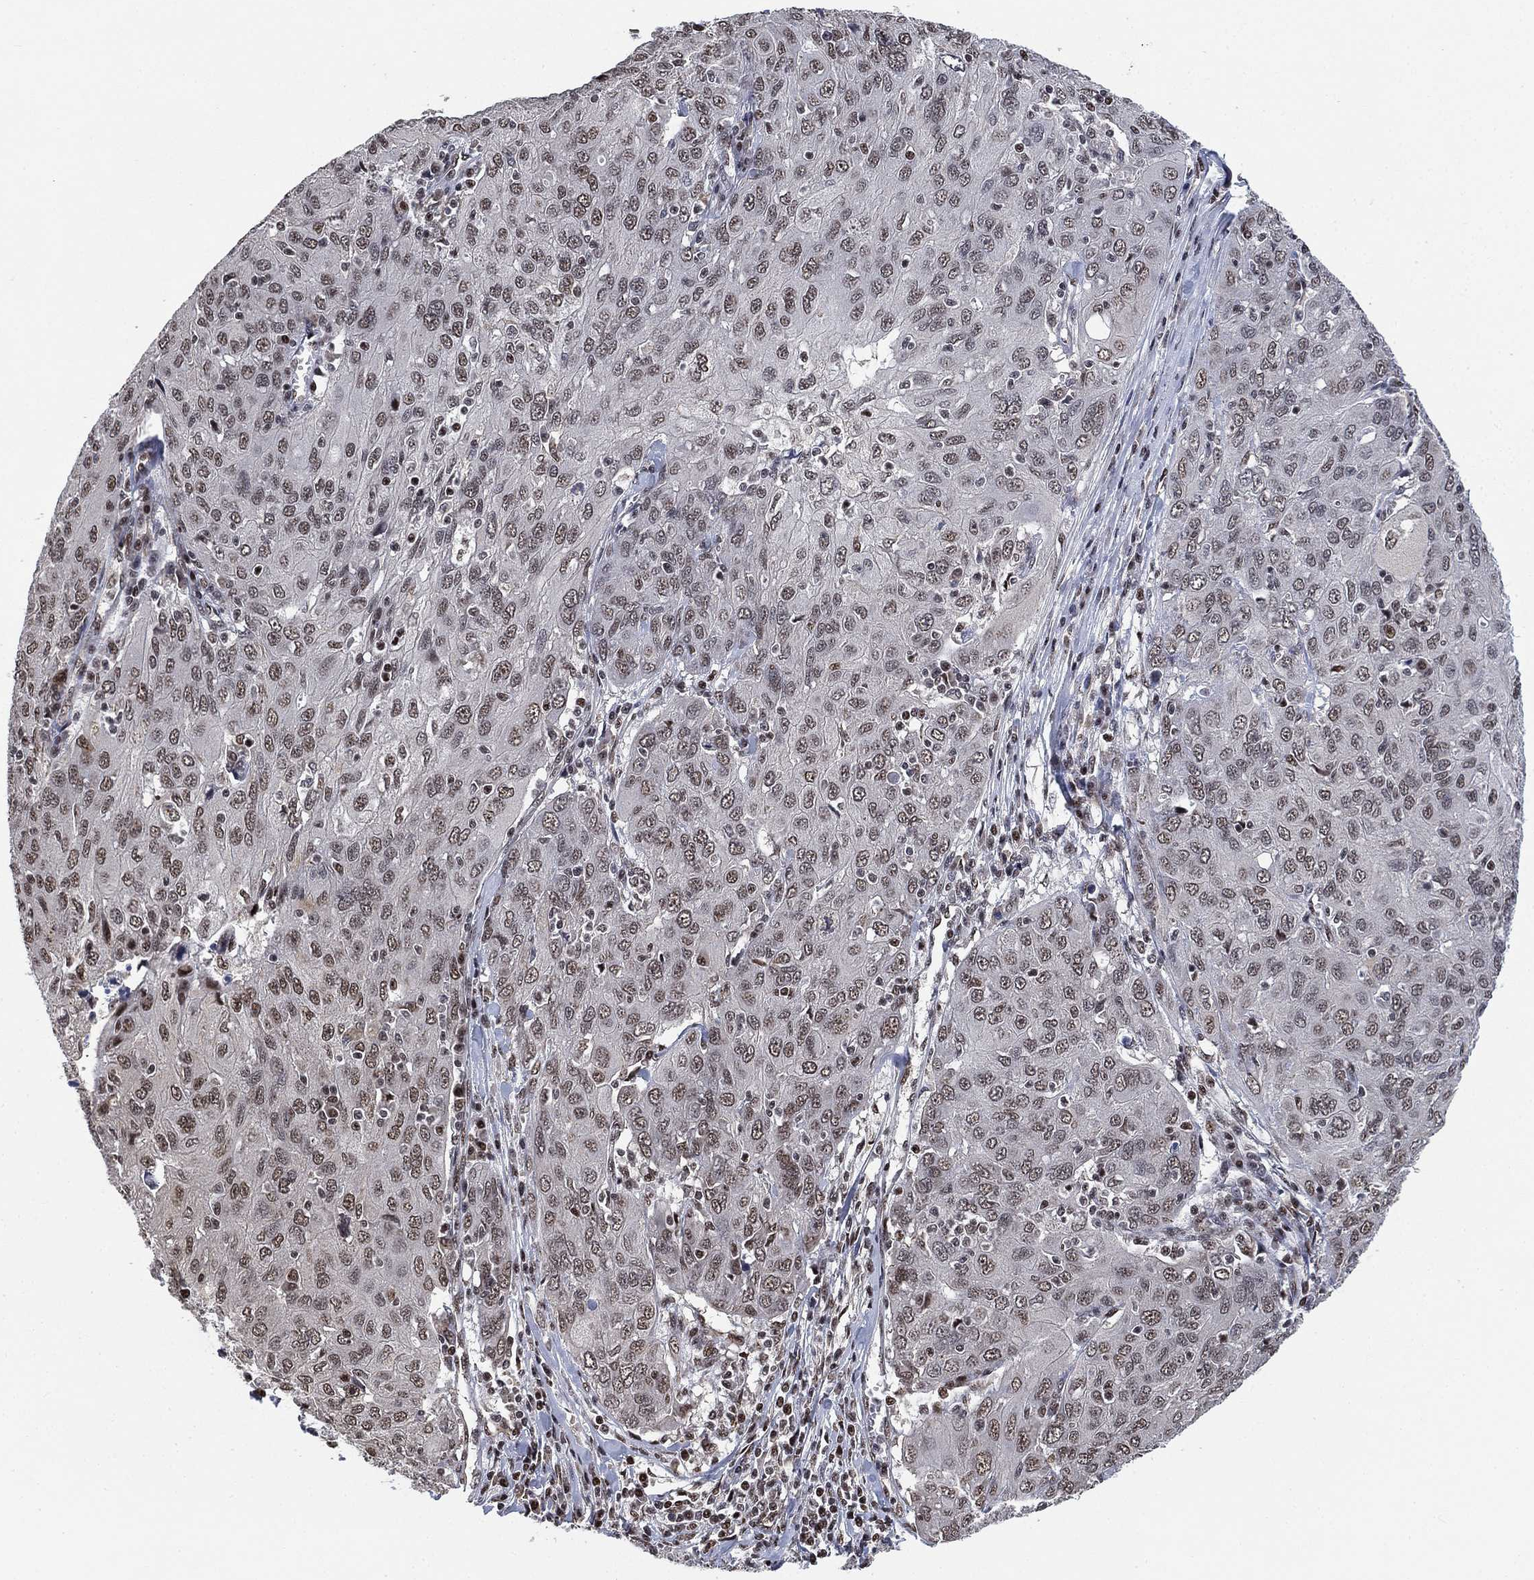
{"staining": {"intensity": "weak", "quantity": "25%-75%", "location": "nuclear"}, "tissue": "ovarian cancer", "cell_type": "Tumor cells", "image_type": "cancer", "snomed": [{"axis": "morphology", "description": "Carcinoma, endometroid"}, {"axis": "topography", "description": "Ovary"}], "caption": "Endometroid carcinoma (ovarian) was stained to show a protein in brown. There is low levels of weak nuclear positivity in approximately 25%-75% of tumor cells.", "gene": "ZSCAN30", "patient": {"sex": "female", "age": 50}}